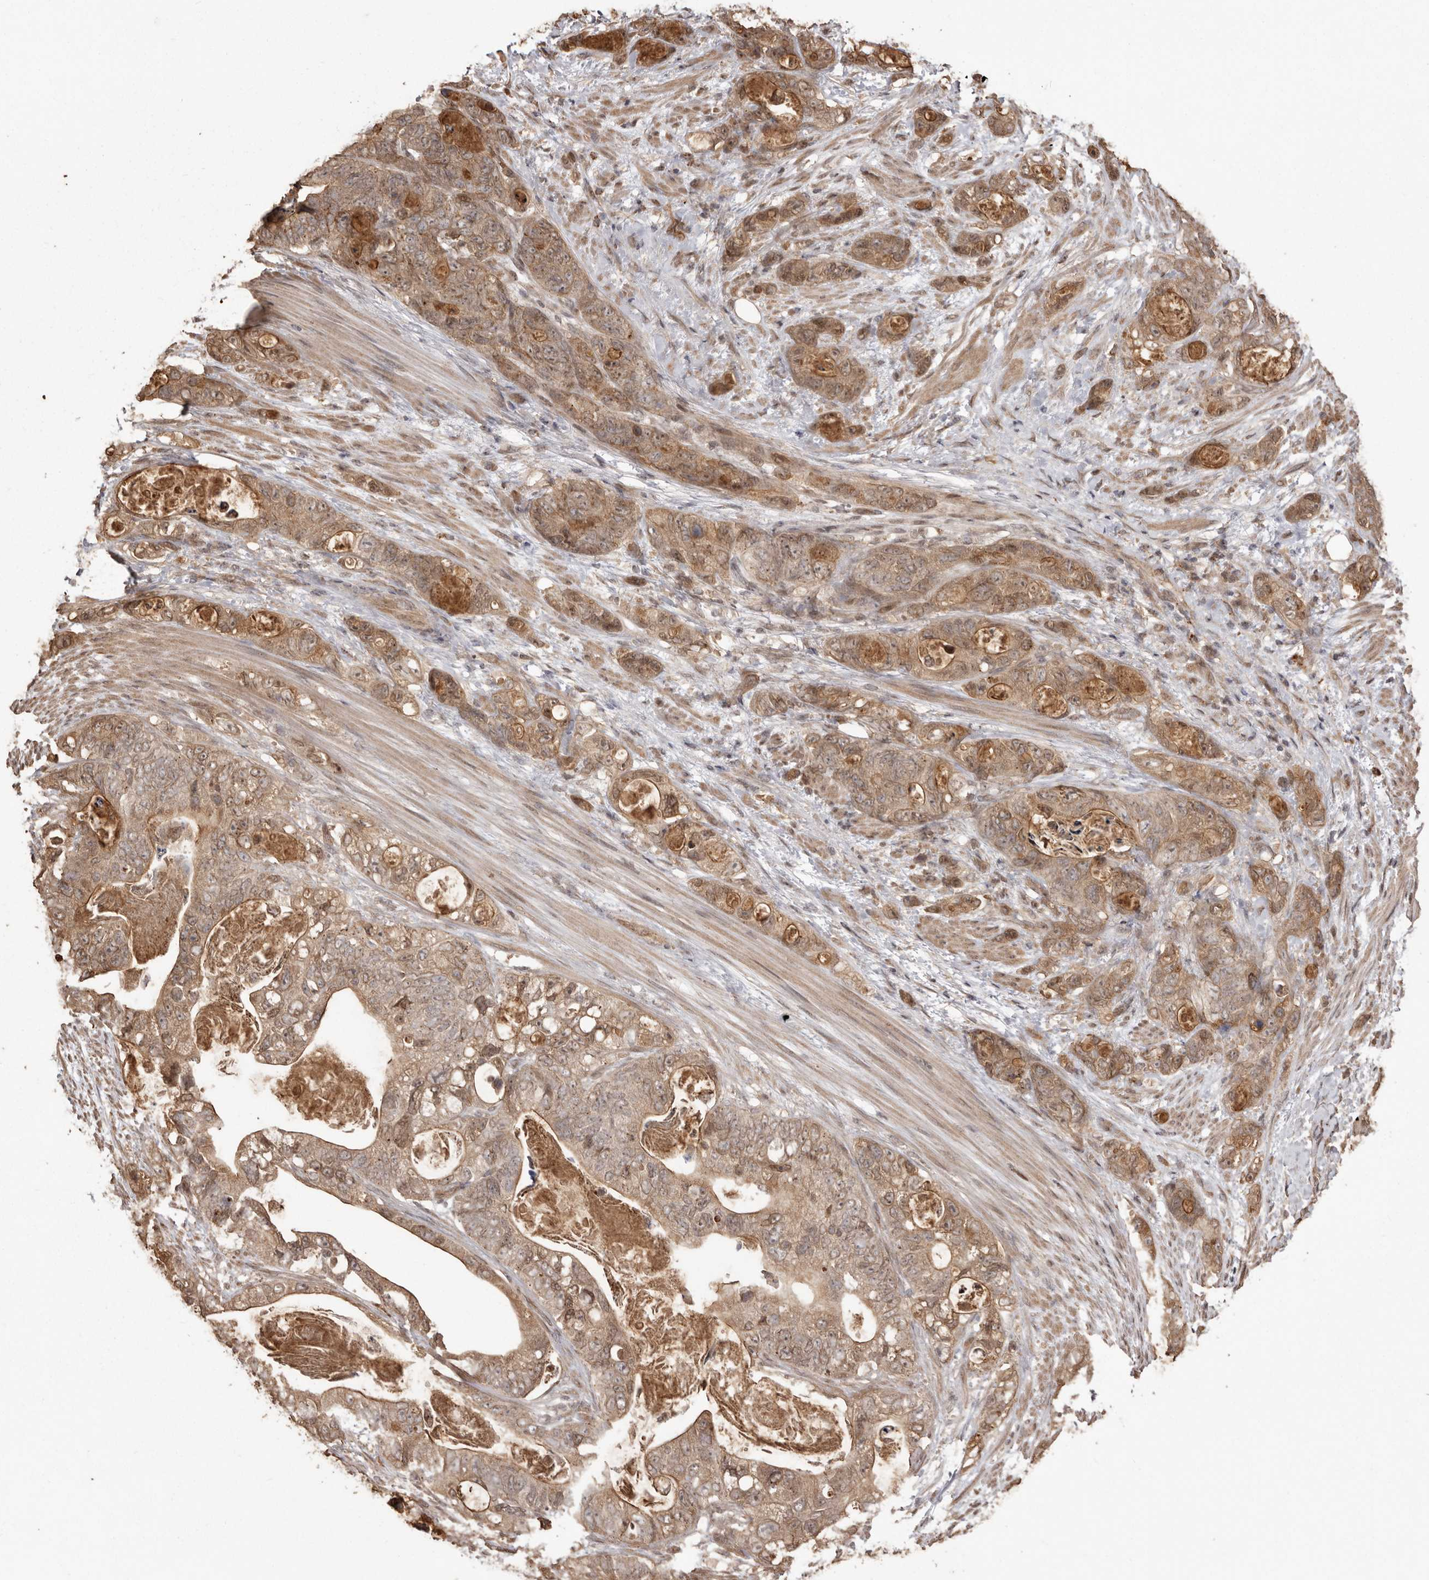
{"staining": {"intensity": "moderate", "quantity": ">75%", "location": "cytoplasmic/membranous,nuclear"}, "tissue": "stomach cancer", "cell_type": "Tumor cells", "image_type": "cancer", "snomed": [{"axis": "morphology", "description": "Normal tissue, NOS"}, {"axis": "morphology", "description": "Adenocarcinoma, NOS"}, {"axis": "topography", "description": "Stomach"}], "caption": "Stomach cancer (adenocarcinoma) stained for a protein (brown) shows moderate cytoplasmic/membranous and nuclear positive positivity in approximately >75% of tumor cells.", "gene": "NUP43", "patient": {"sex": "female", "age": 89}}